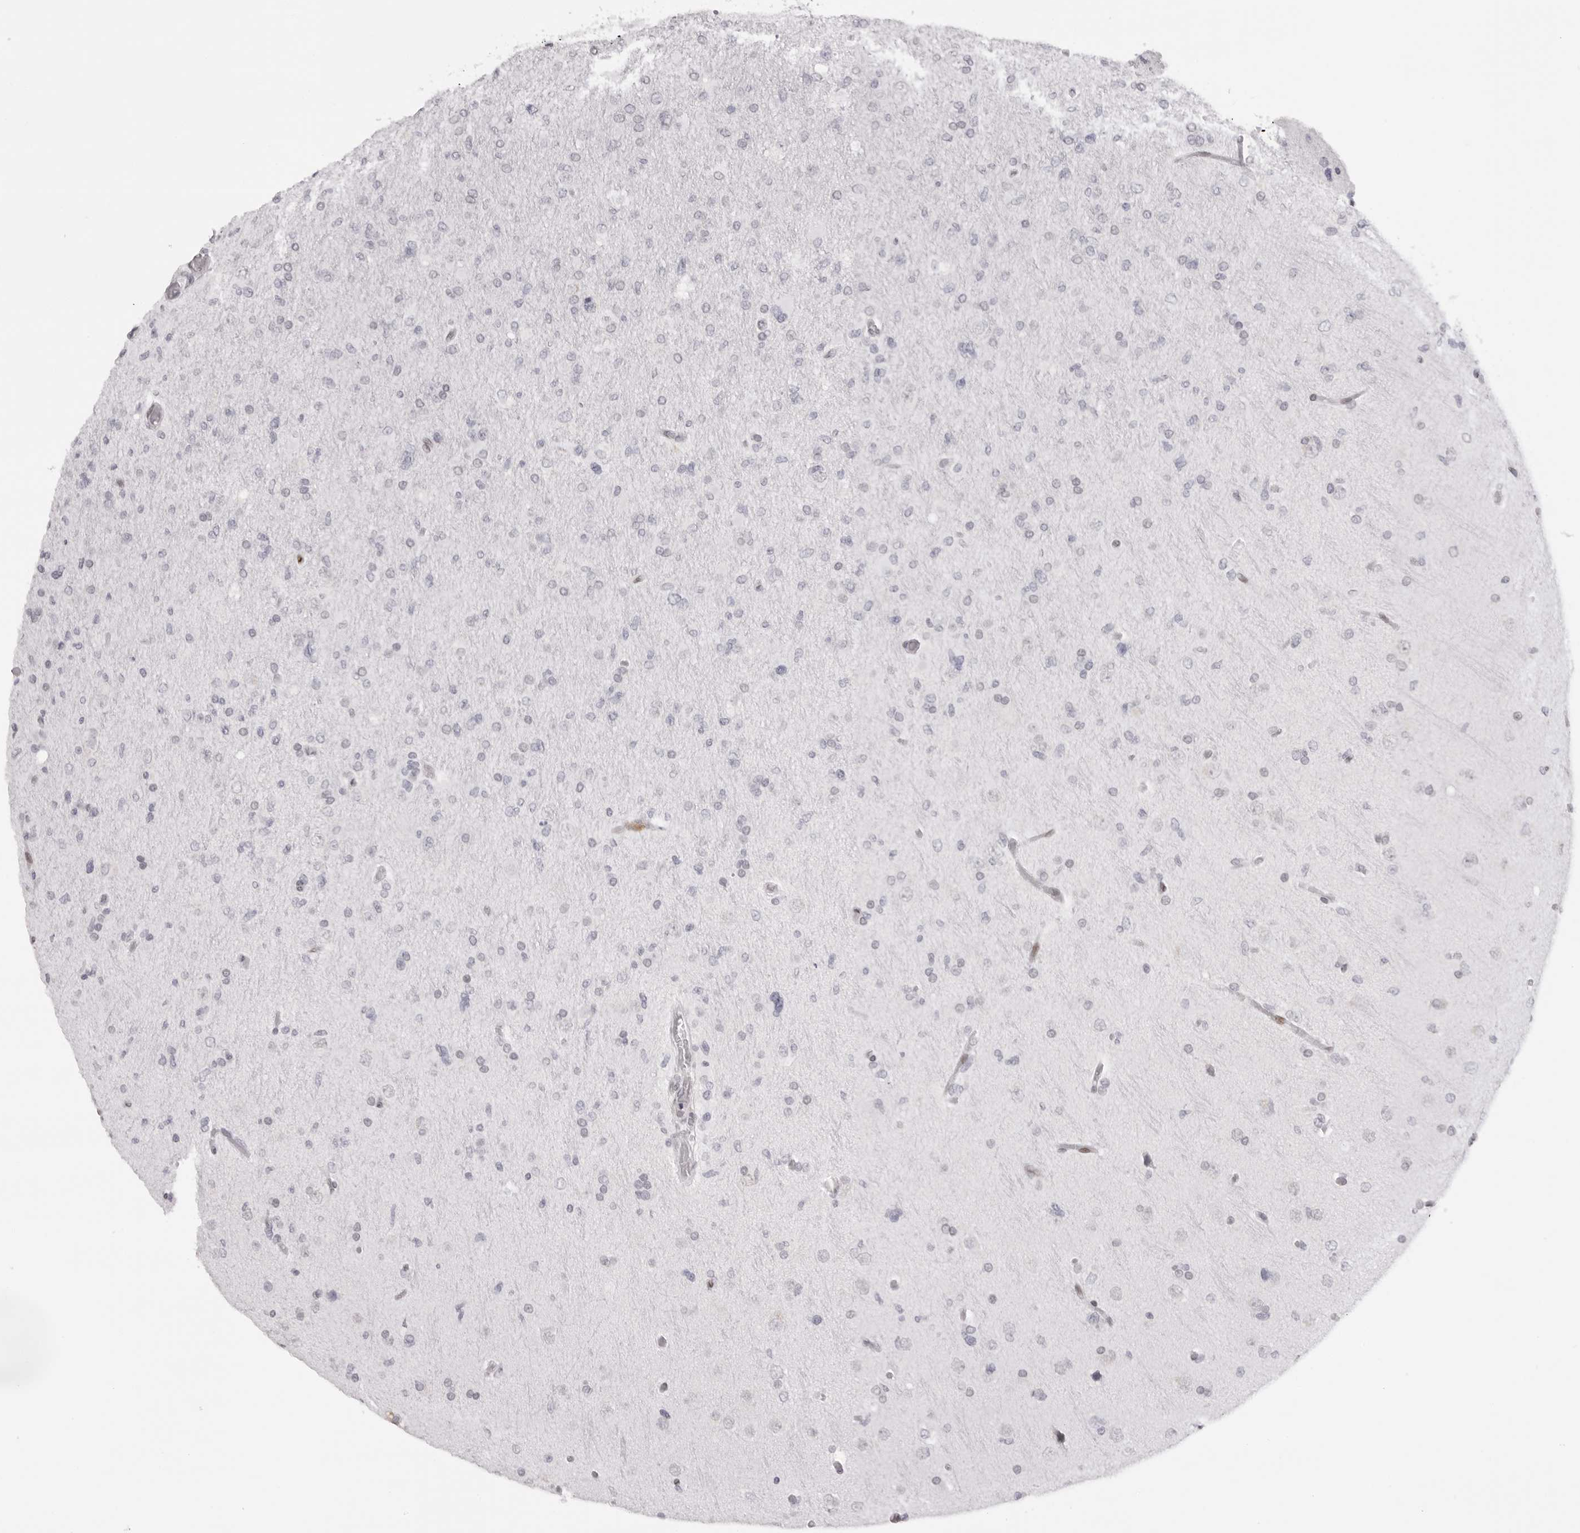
{"staining": {"intensity": "moderate", "quantity": "<25%", "location": "nuclear"}, "tissue": "glioma", "cell_type": "Tumor cells", "image_type": "cancer", "snomed": [{"axis": "morphology", "description": "Glioma, malignant, High grade"}, {"axis": "topography", "description": "Cerebral cortex"}], "caption": "This photomicrograph displays immunohistochemistry staining of human glioma, with low moderate nuclear staining in about <25% of tumor cells.", "gene": "MAFK", "patient": {"sex": "female", "age": 36}}